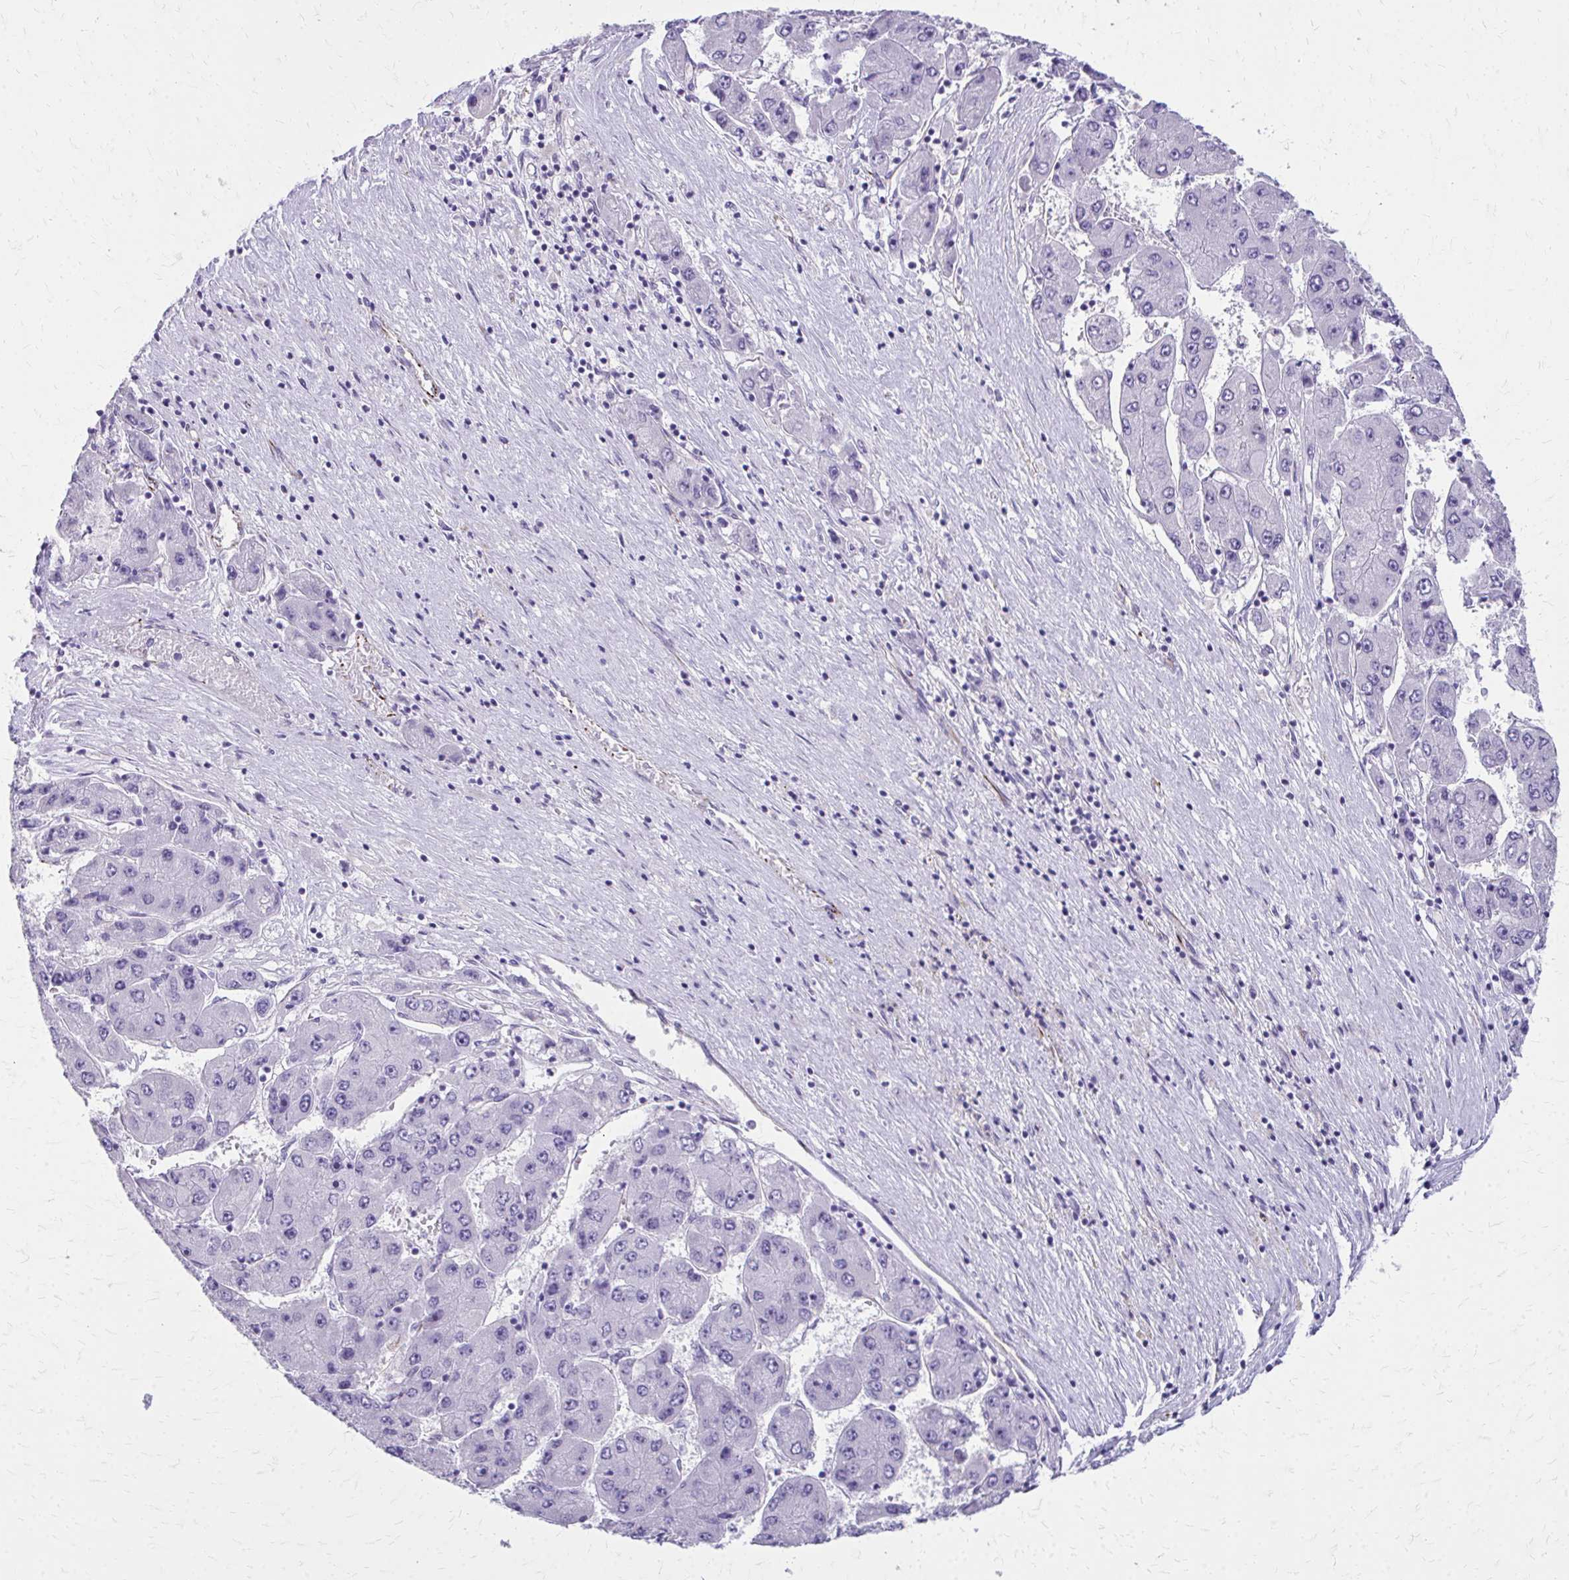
{"staining": {"intensity": "negative", "quantity": "none", "location": "none"}, "tissue": "liver cancer", "cell_type": "Tumor cells", "image_type": "cancer", "snomed": [{"axis": "morphology", "description": "Carcinoma, Hepatocellular, NOS"}, {"axis": "topography", "description": "Liver"}], "caption": "The micrograph reveals no staining of tumor cells in liver cancer.", "gene": "TRIM6", "patient": {"sex": "female", "age": 61}}